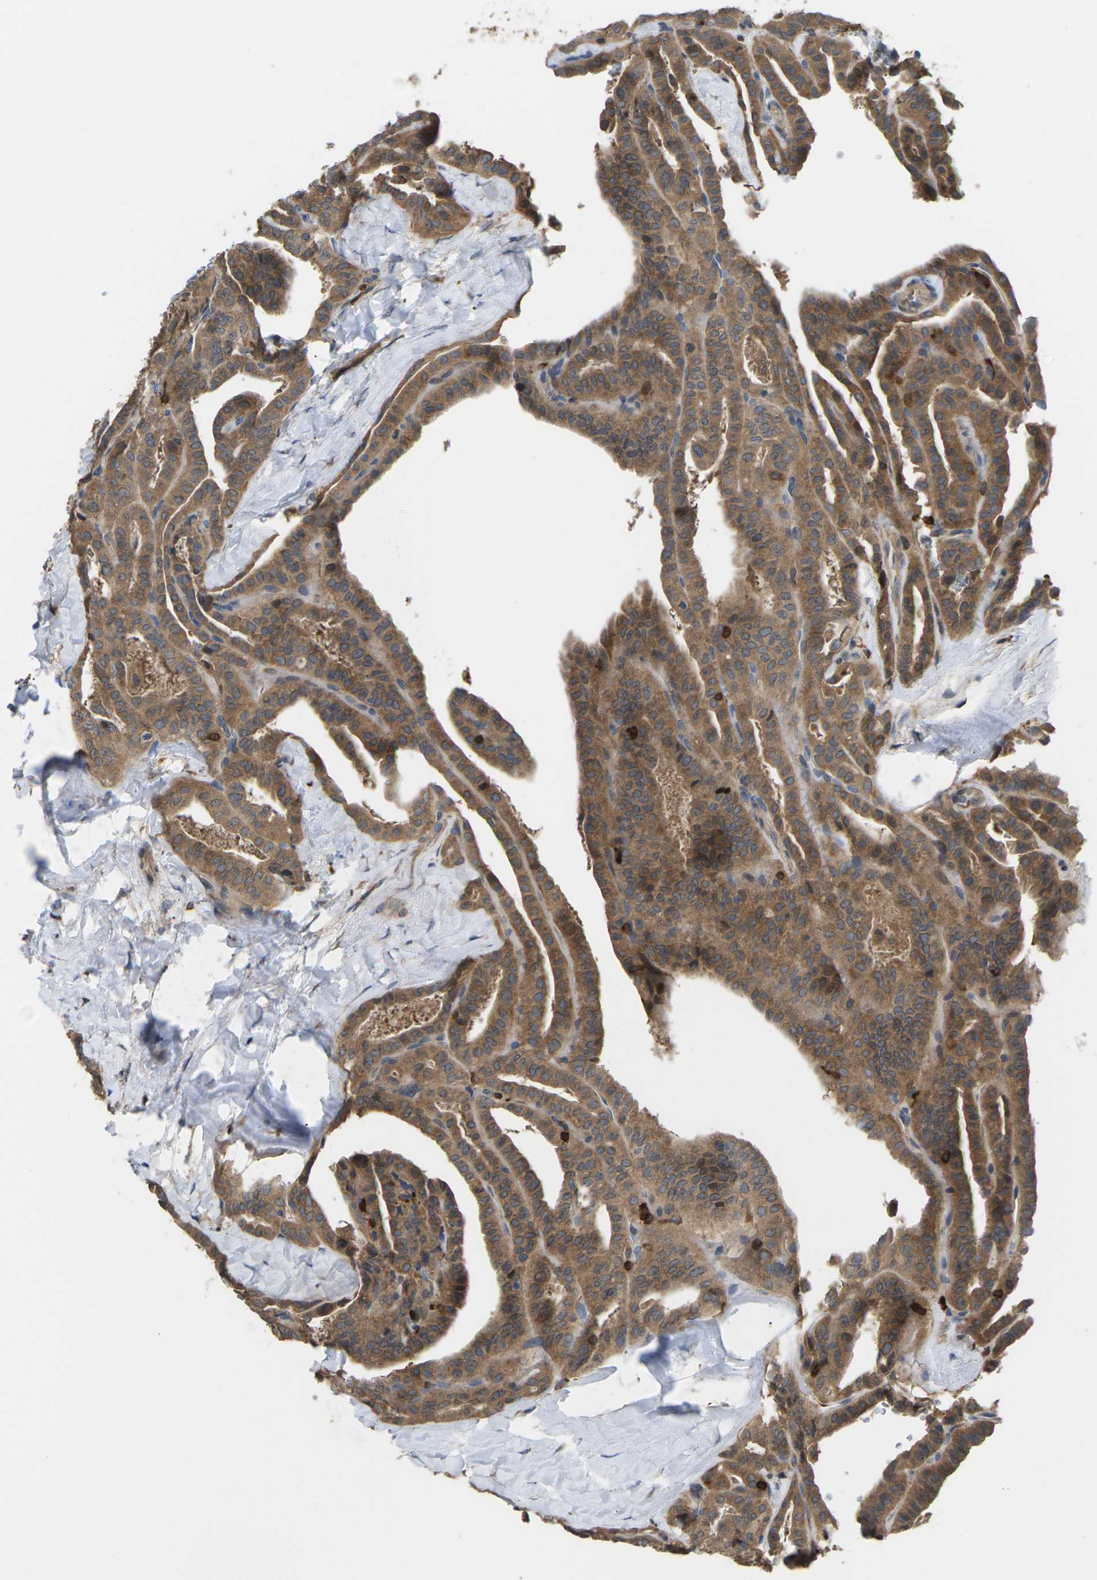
{"staining": {"intensity": "moderate", "quantity": ">75%", "location": "cytoplasmic/membranous"}, "tissue": "thyroid cancer", "cell_type": "Tumor cells", "image_type": "cancer", "snomed": [{"axis": "morphology", "description": "Papillary adenocarcinoma, NOS"}, {"axis": "topography", "description": "Thyroid gland"}], "caption": "Protein expression analysis of human papillary adenocarcinoma (thyroid) reveals moderate cytoplasmic/membranous expression in approximately >75% of tumor cells. (DAB IHC with brightfield microscopy, high magnification).", "gene": "TIAM1", "patient": {"sex": "male", "age": 77}}